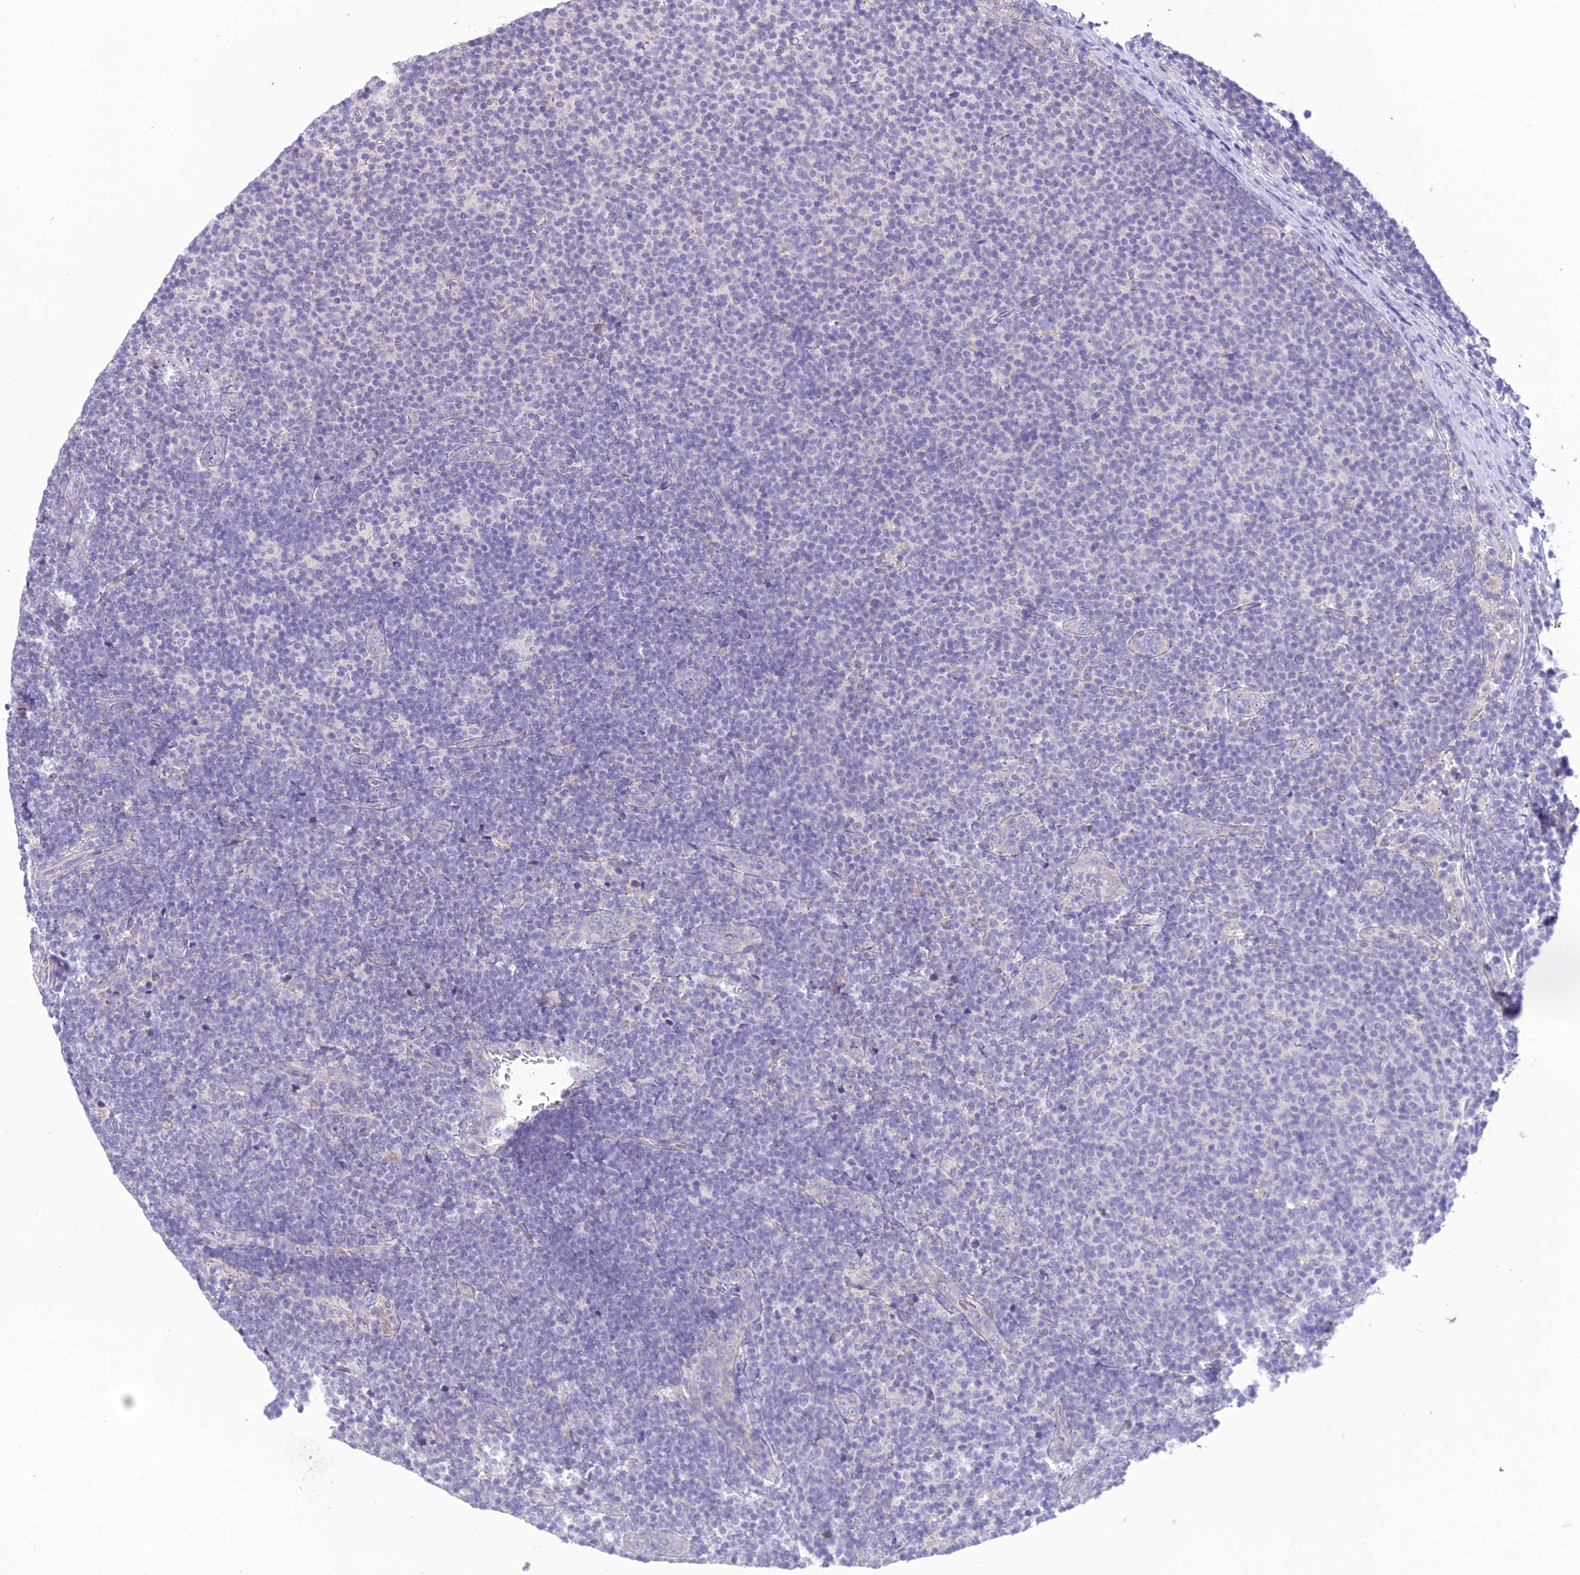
{"staining": {"intensity": "negative", "quantity": "none", "location": "none"}, "tissue": "lymphoma", "cell_type": "Tumor cells", "image_type": "cancer", "snomed": [{"axis": "morphology", "description": "Malignant lymphoma, non-Hodgkin's type, Low grade"}, {"axis": "topography", "description": "Lymph node"}], "caption": "Tumor cells show no significant expression in lymphoma.", "gene": "SCRT1", "patient": {"sex": "male", "age": 66}}